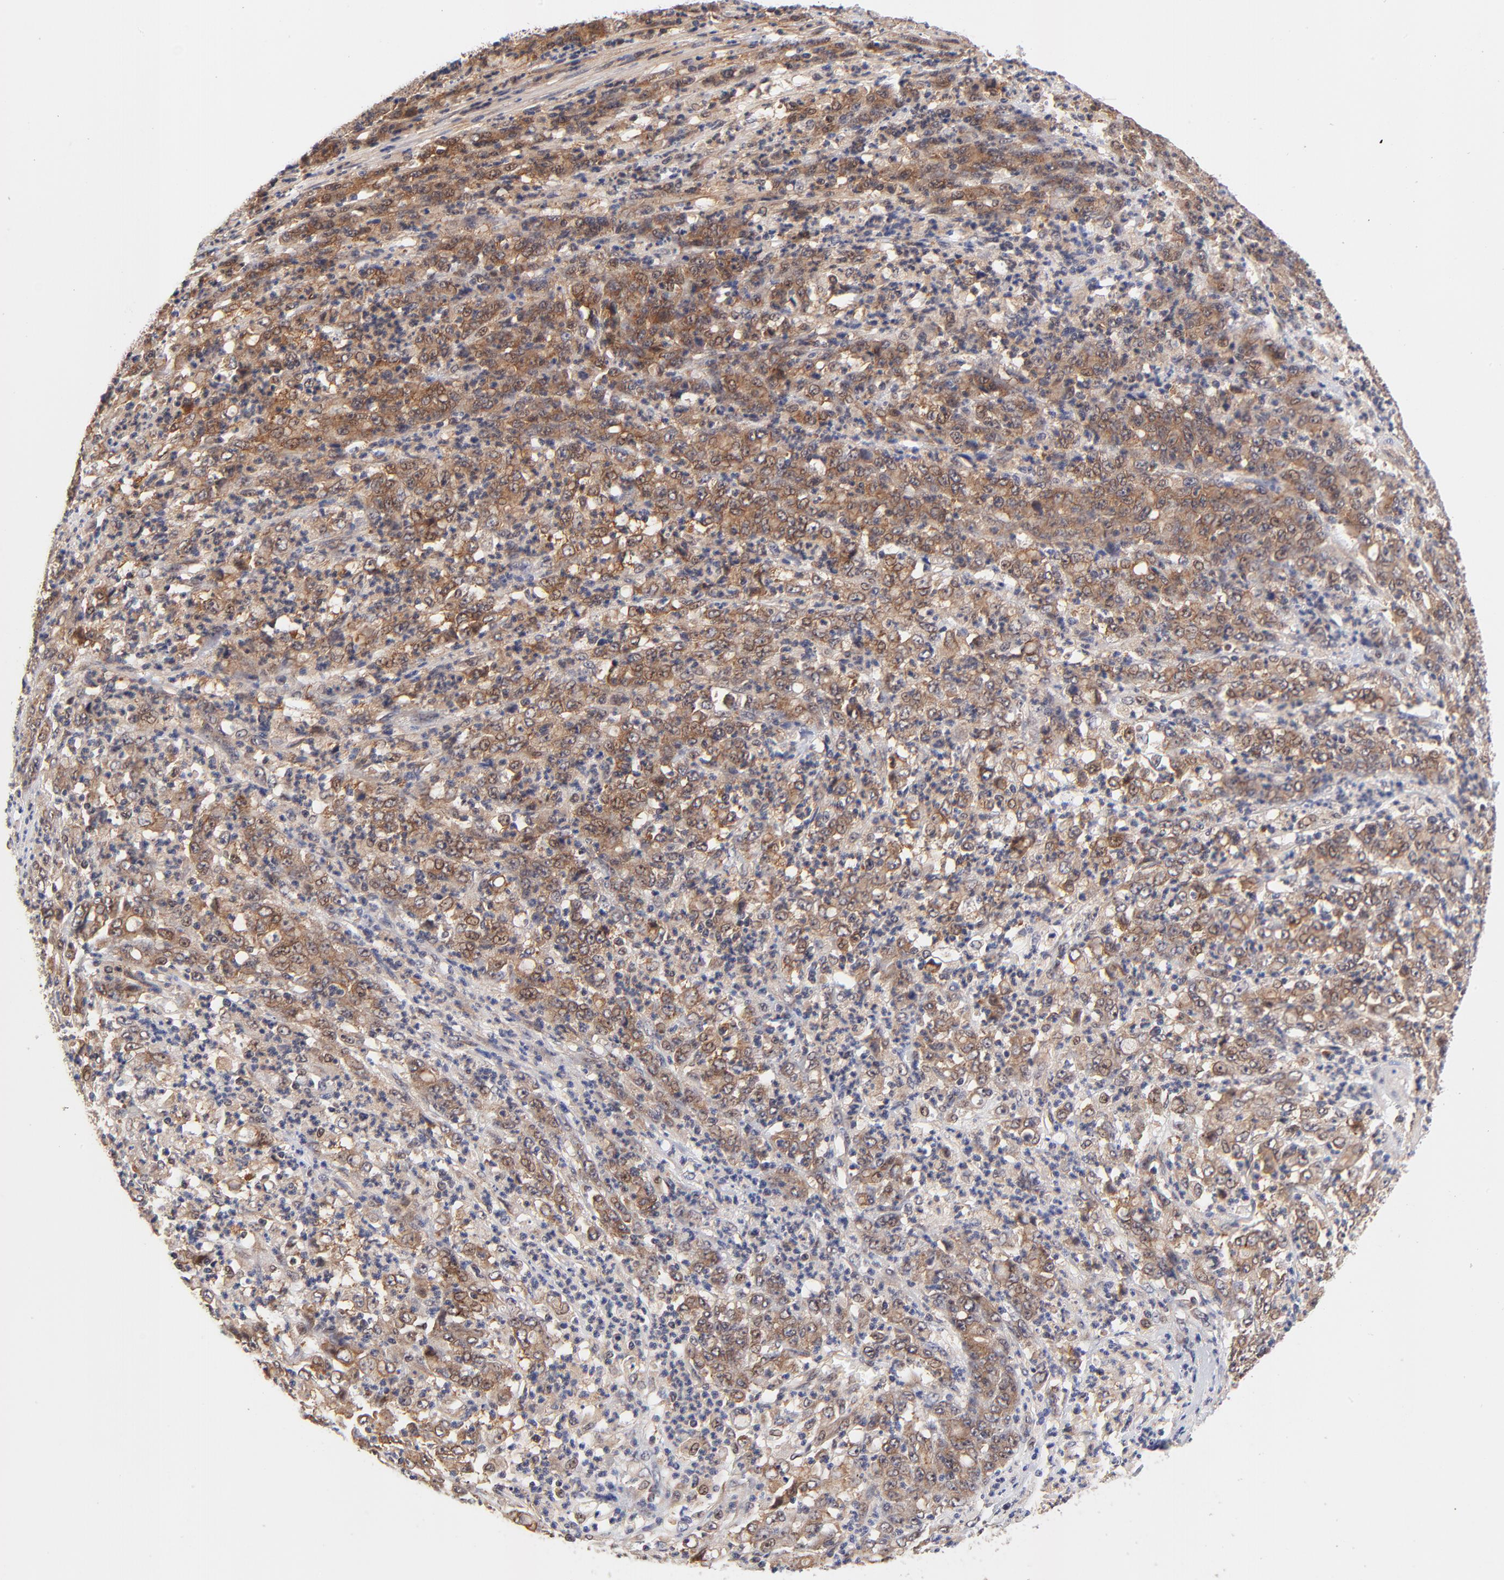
{"staining": {"intensity": "moderate", "quantity": ">75%", "location": "cytoplasmic/membranous,nuclear"}, "tissue": "stomach cancer", "cell_type": "Tumor cells", "image_type": "cancer", "snomed": [{"axis": "morphology", "description": "Adenocarcinoma, NOS"}, {"axis": "topography", "description": "Stomach, lower"}], "caption": "This image exhibits immunohistochemistry (IHC) staining of human stomach cancer, with medium moderate cytoplasmic/membranous and nuclear staining in approximately >75% of tumor cells.", "gene": "TXNL1", "patient": {"sex": "female", "age": 71}}